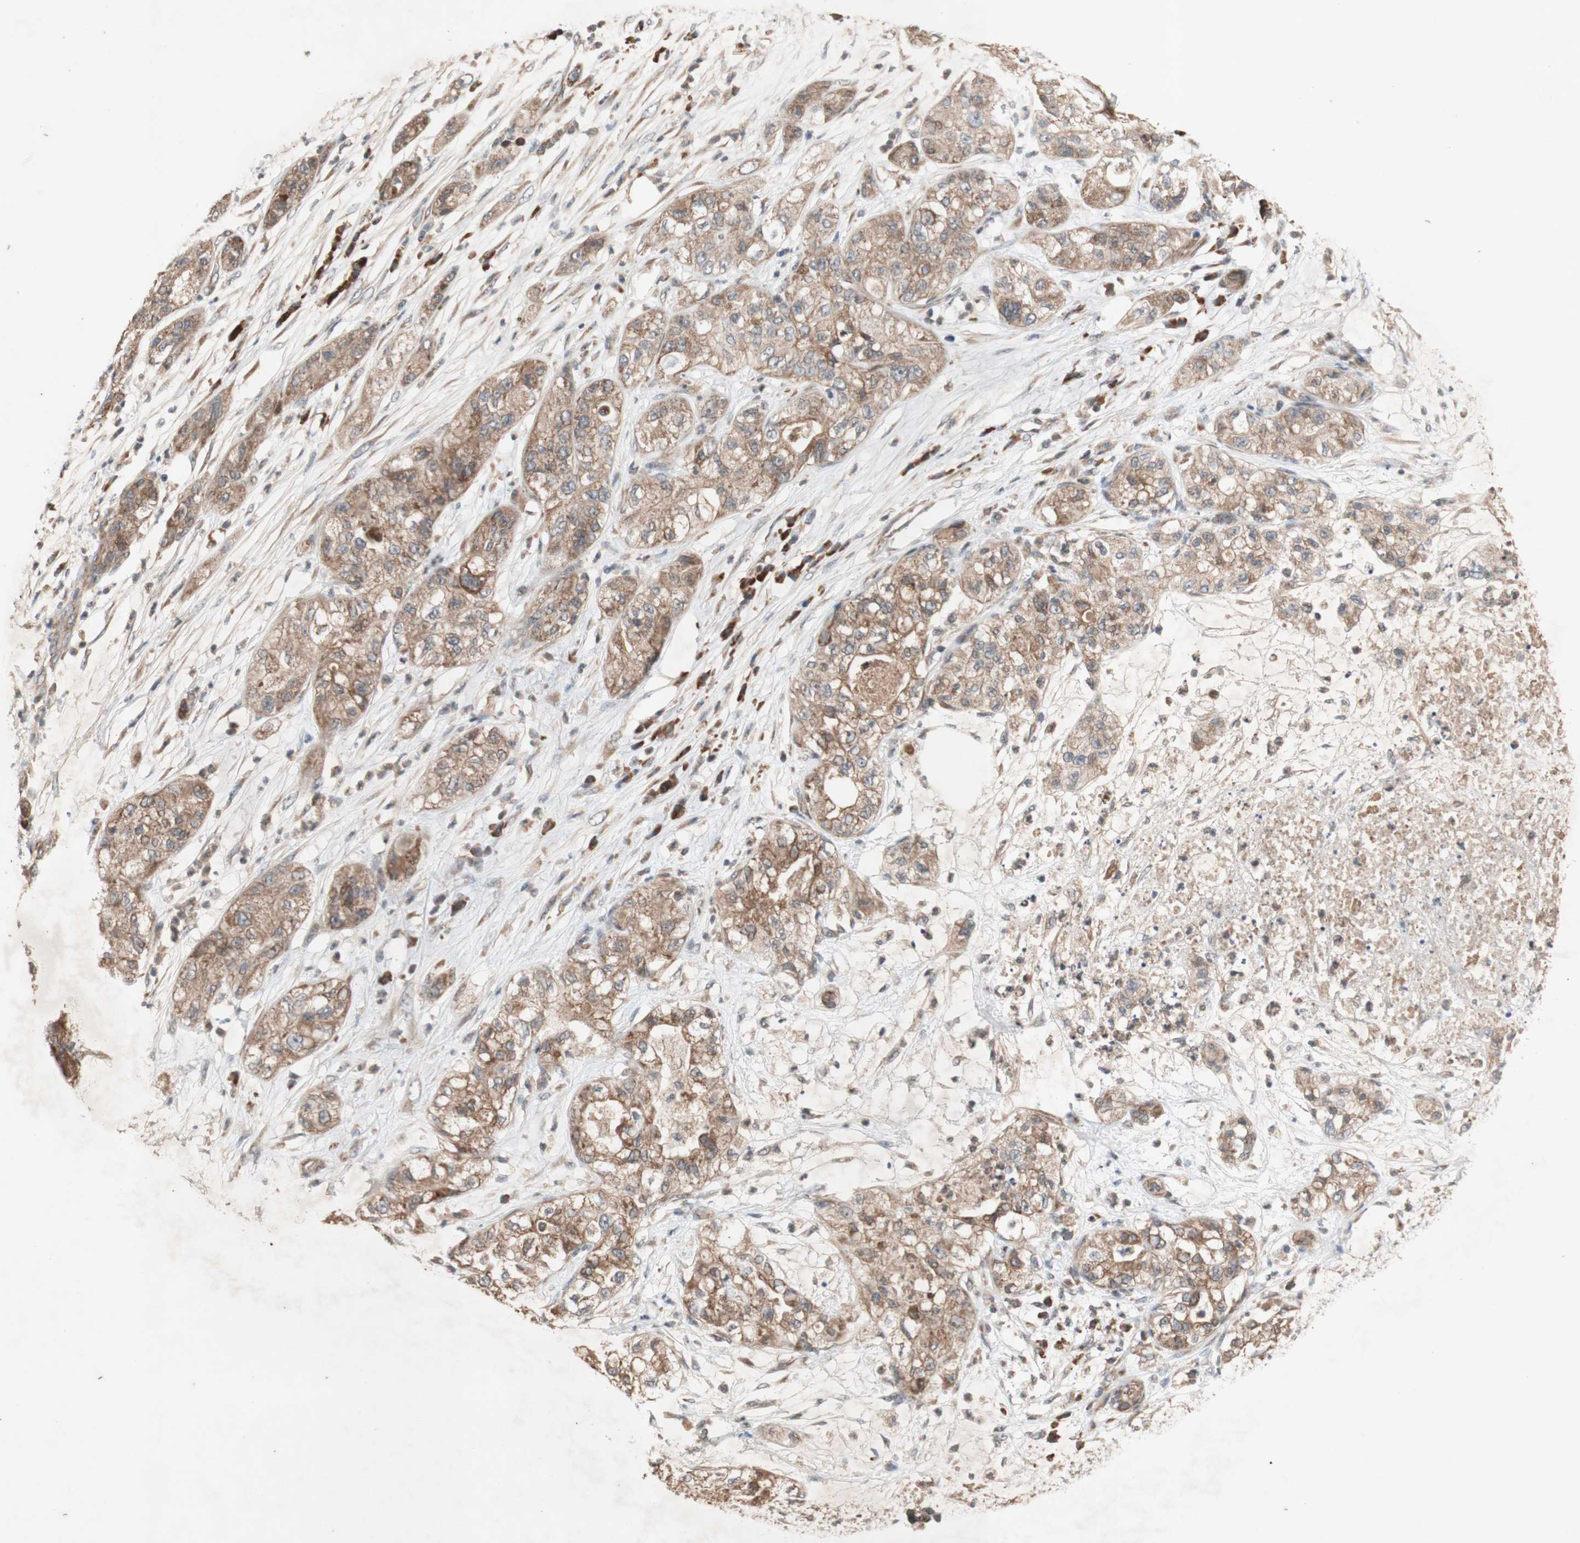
{"staining": {"intensity": "moderate", "quantity": ">75%", "location": "cytoplasmic/membranous"}, "tissue": "pancreatic cancer", "cell_type": "Tumor cells", "image_type": "cancer", "snomed": [{"axis": "morphology", "description": "Adenocarcinoma, NOS"}, {"axis": "topography", "description": "Pancreas"}], "caption": "Tumor cells display medium levels of moderate cytoplasmic/membranous positivity in about >75% of cells in adenocarcinoma (pancreatic). (brown staining indicates protein expression, while blue staining denotes nuclei).", "gene": "DDOST", "patient": {"sex": "female", "age": 78}}